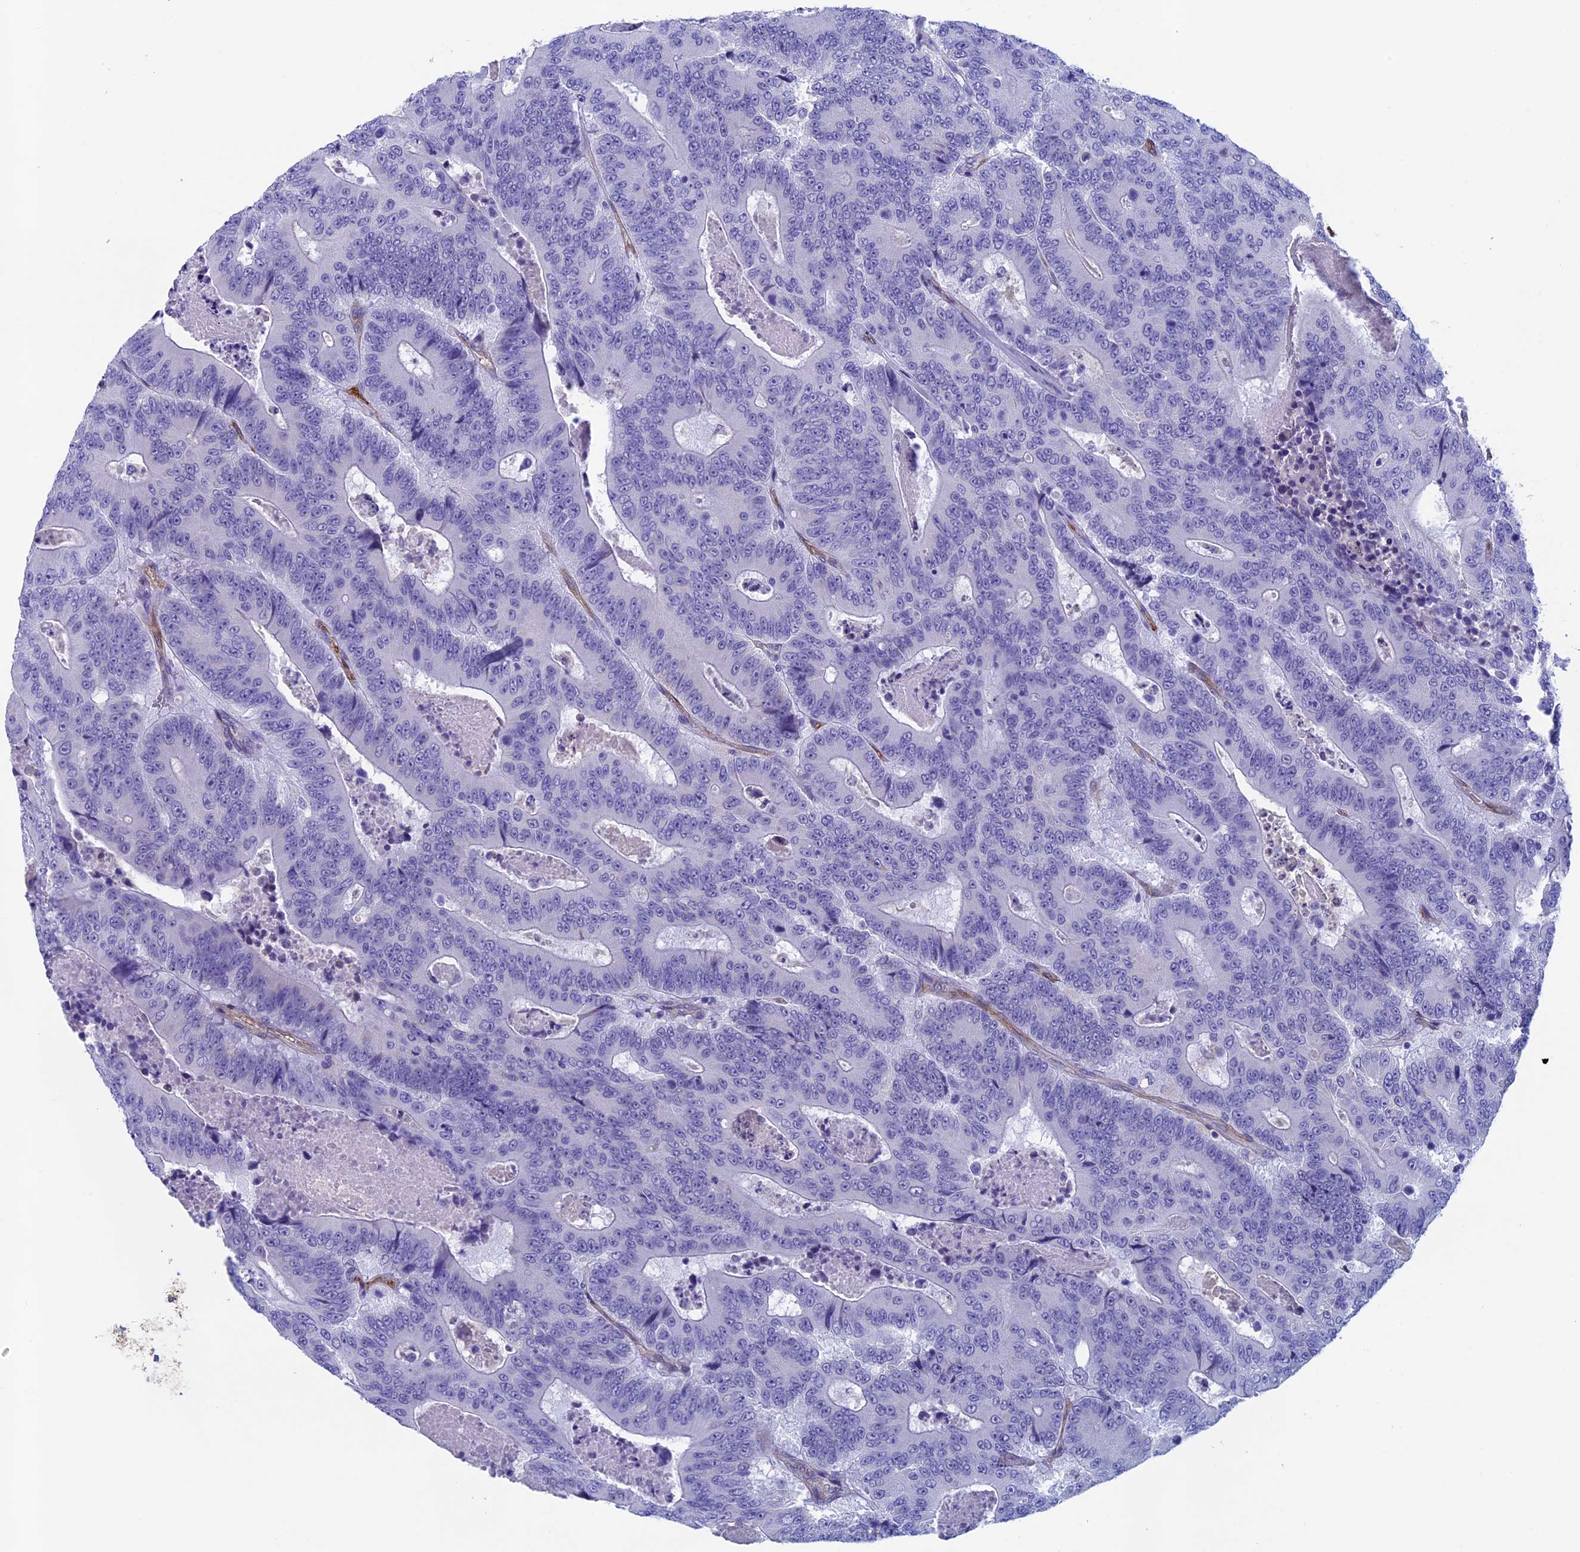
{"staining": {"intensity": "negative", "quantity": "none", "location": "none"}, "tissue": "colorectal cancer", "cell_type": "Tumor cells", "image_type": "cancer", "snomed": [{"axis": "morphology", "description": "Adenocarcinoma, NOS"}, {"axis": "topography", "description": "Colon"}], "caption": "Protein analysis of adenocarcinoma (colorectal) exhibits no significant positivity in tumor cells.", "gene": "INSYN1", "patient": {"sex": "male", "age": 83}}